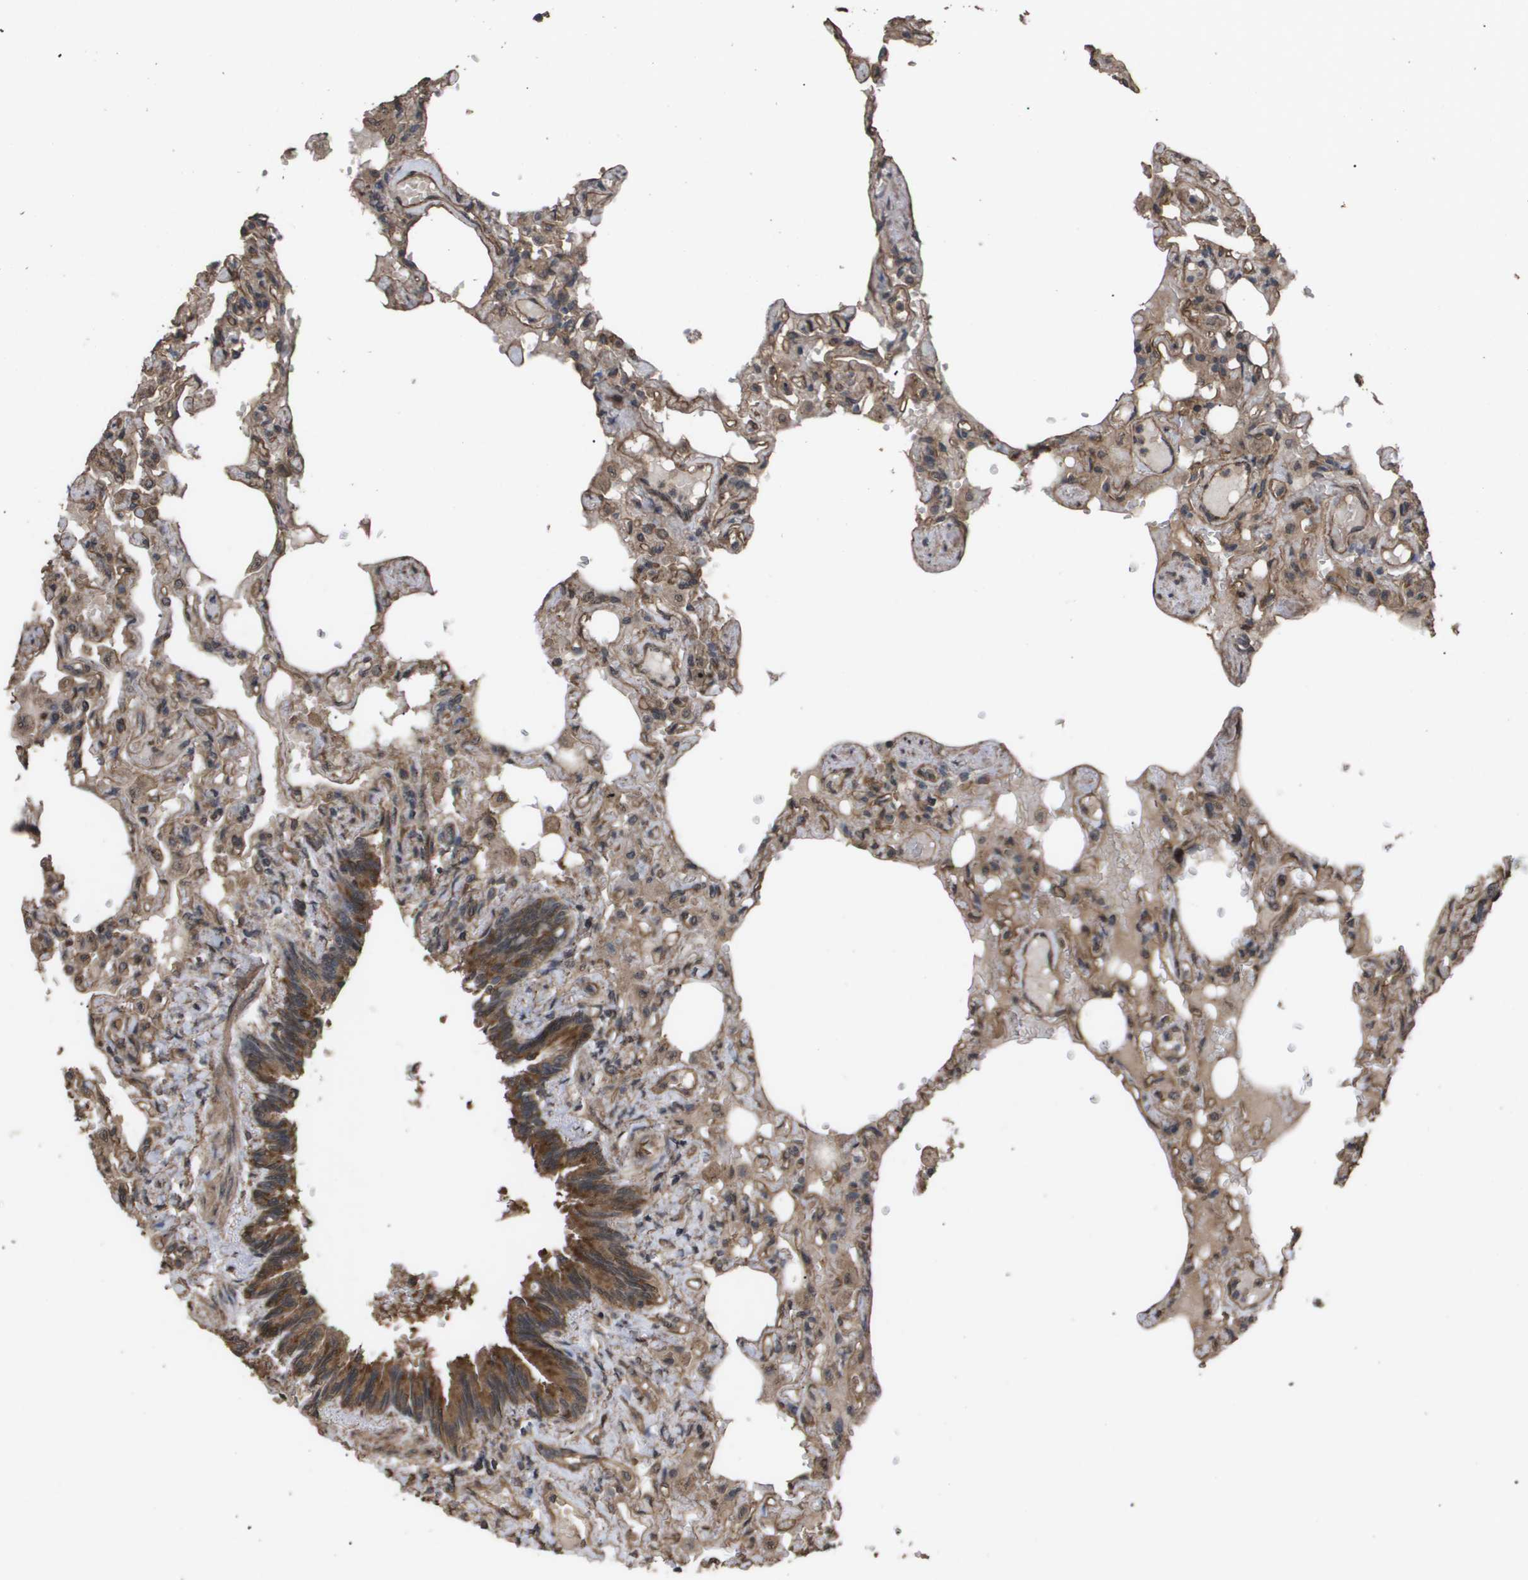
{"staining": {"intensity": "moderate", "quantity": ">75%", "location": "cytoplasmic/membranous"}, "tissue": "lung", "cell_type": "Alveolar cells", "image_type": "normal", "snomed": [{"axis": "morphology", "description": "Normal tissue, NOS"}, {"axis": "topography", "description": "Lung"}], "caption": "Protein staining displays moderate cytoplasmic/membranous staining in about >75% of alveolar cells in unremarkable lung. Immunohistochemistry (ihc) stains the protein in brown and the nuclei are stained blue.", "gene": "CUL5", "patient": {"sex": "male", "age": 21}}